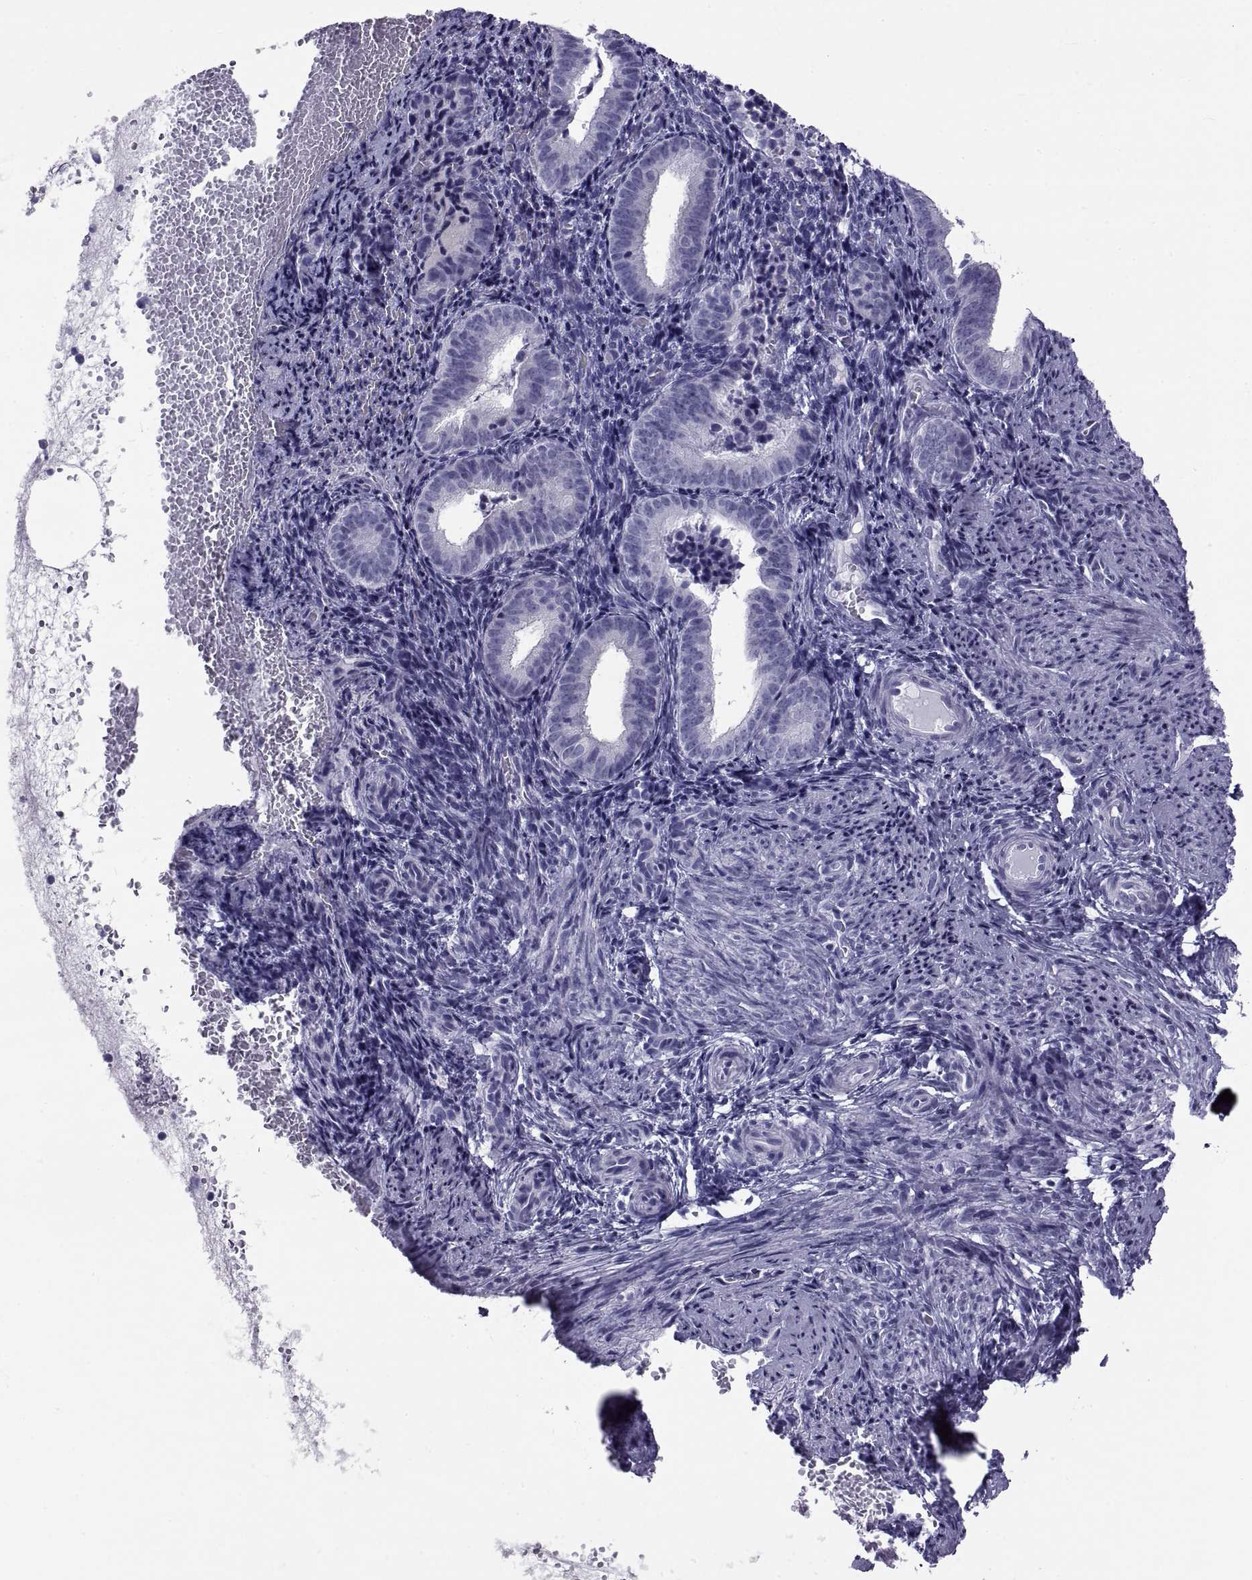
{"staining": {"intensity": "negative", "quantity": "none", "location": "none"}, "tissue": "endometrium", "cell_type": "Cells in endometrial stroma", "image_type": "normal", "snomed": [{"axis": "morphology", "description": "Normal tissue, NOS"}, {"axis": "topography", "description": "Endometrium"}], "caption": "IHC image of benign endometrium: endometrium stained with DAB (3,3'-diaminobenzidine) exhibits no significant protein expression in cells in endometrial stroma.", "gene": "NPTX2", "patient": {"sex": "female", "age": 42}}